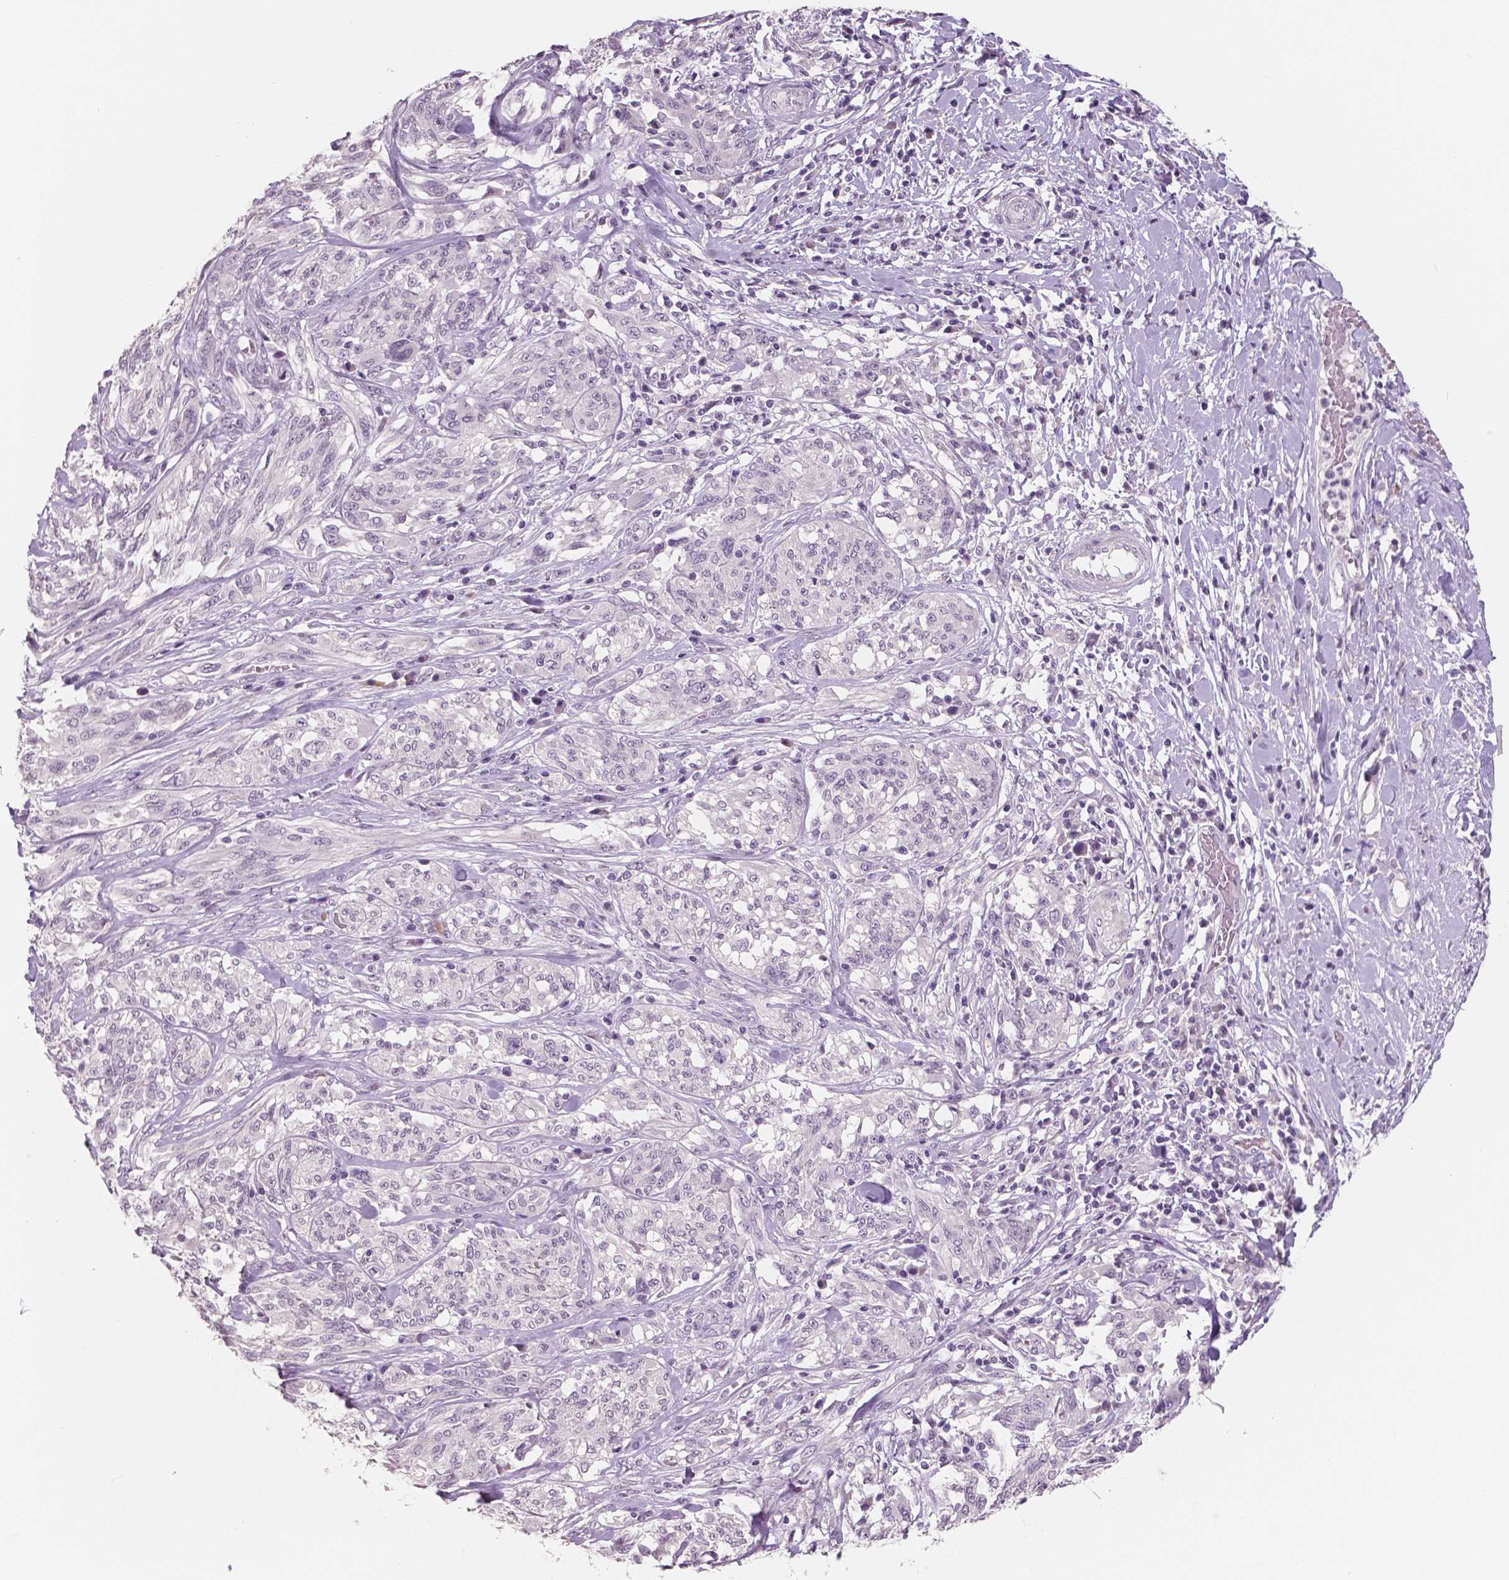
{"staining": {"intensity": "negative", "quantity": "none", "location": "none"}, "tissue": "melanoma", "cell_type": "Tumor cells", "image_type": "cancer", "snomed": [{"axis": "morphology", "description": "Malignant melanoma, NOS"}, {"axis": "topography", "description": "Skin"}], "caption": "Protein analysis of malignant melanoma exhibits no significant expression in tumor cells.", "gene": "NECAB1", "patient": {"sex": "female", "age": 91}}